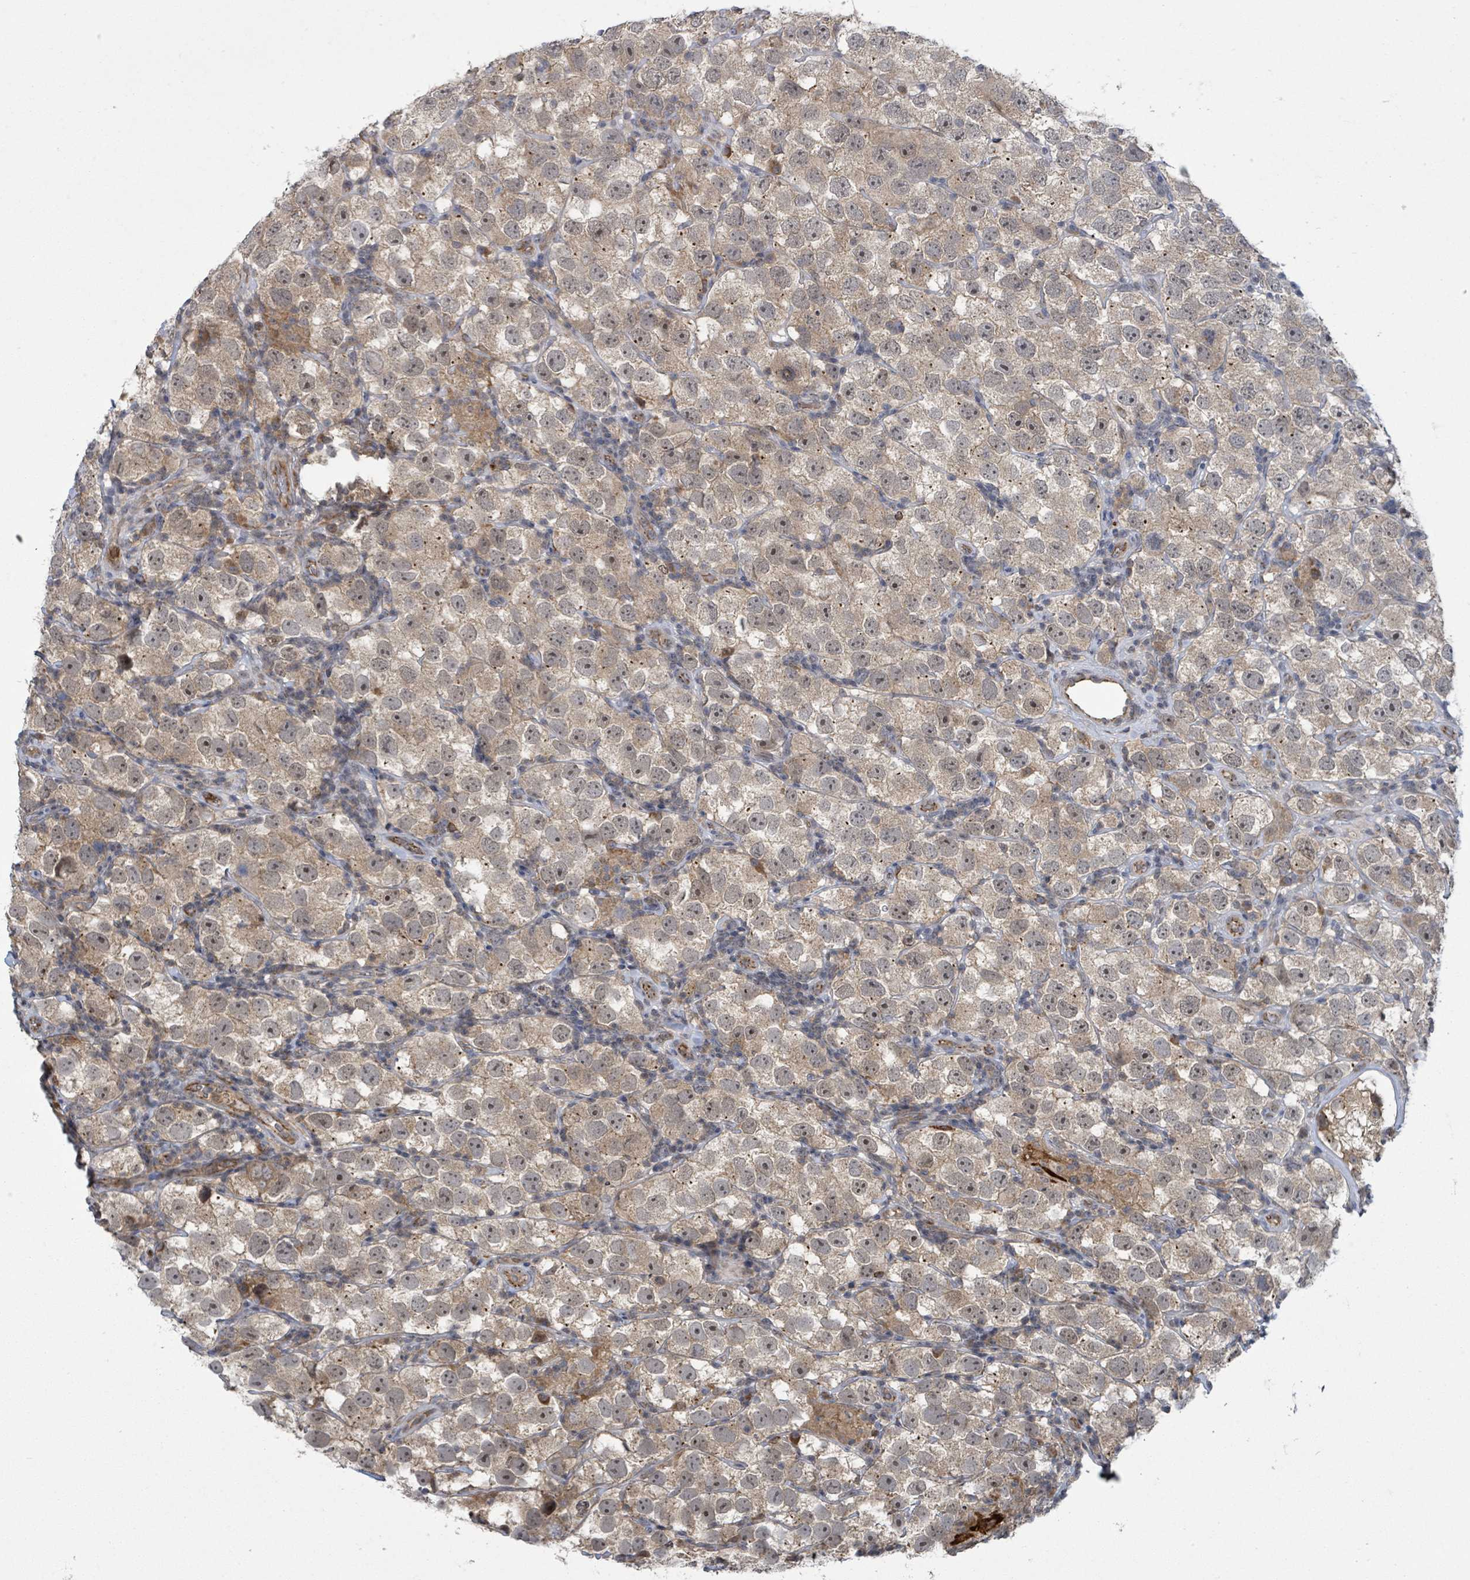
{"staining": {"intensity": "weak", "quantity": ">75%", "location": "cytoplasmic/membranous"}, "tissue": "testis cancer", "cell_type": "Tumor cells", "image_type": "cancer", "snomed": [{"axis": "morphology", "description": "Seminoma, NOS"}, {"axis": "topography", "description": "Testis"}], "caption": "Testis cancer was stained to show a protein in brown. There is low levels of weak cytoplasmic/membranous positivity in about >75% of tumor cells.", "gene": "CCDC121", "patient": {"sex": "male", "age": 26}}